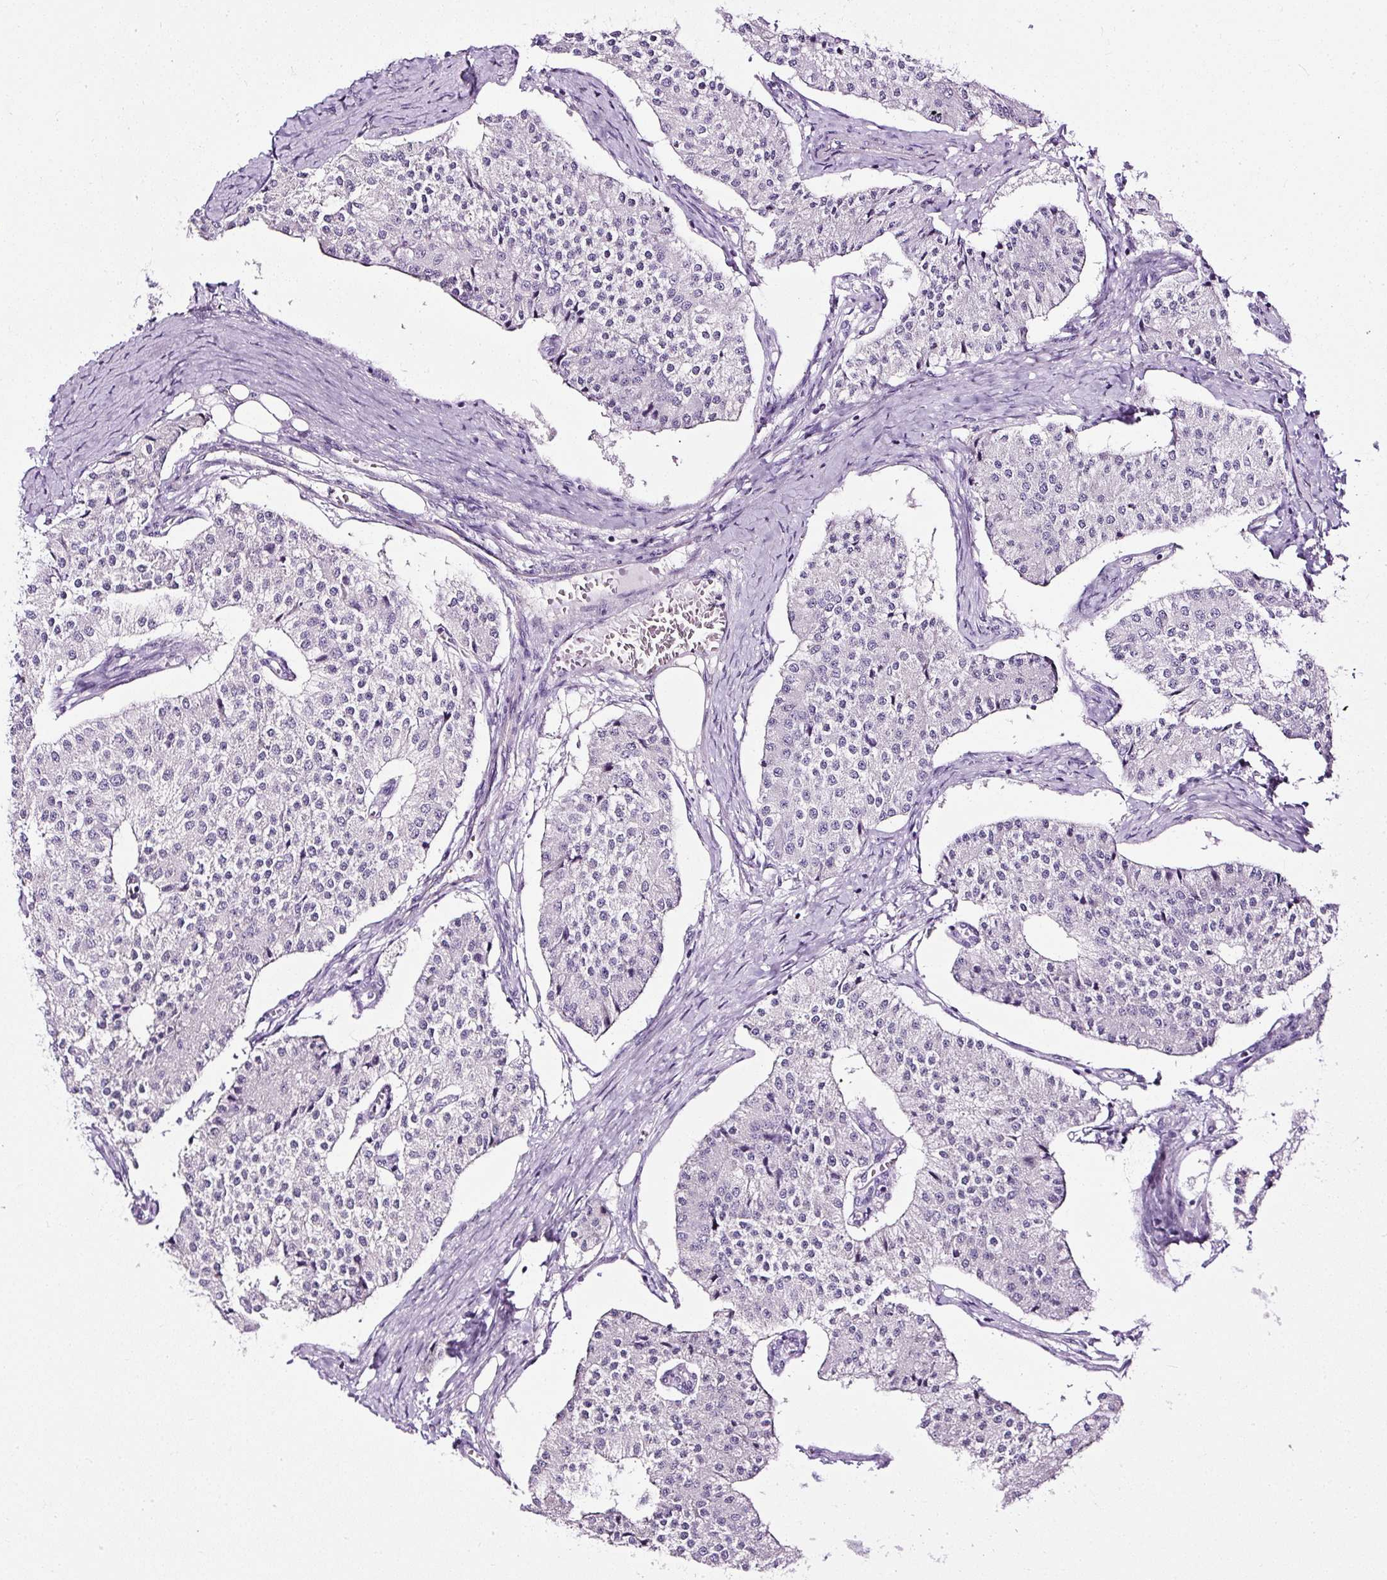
{"staining": {"intensity": "negative", "quantity": "none", "location": "none"}, "tissue": "carcinoid", "cell_type": "Tumor cells", "image_type": "cancer", "snomed": [{"axis": "morphology", "description": "Carcinoid, malignant, NOS"}, {"axis": "topography", "description": "Colon"}], "caption": "This is an immunohistochemistry (IHC) histopathology image of malignant carcinoid. There is no expression in tumor cells.", "gene": "ATP2A1", "patient": {"sex": "female", "age": 52}}